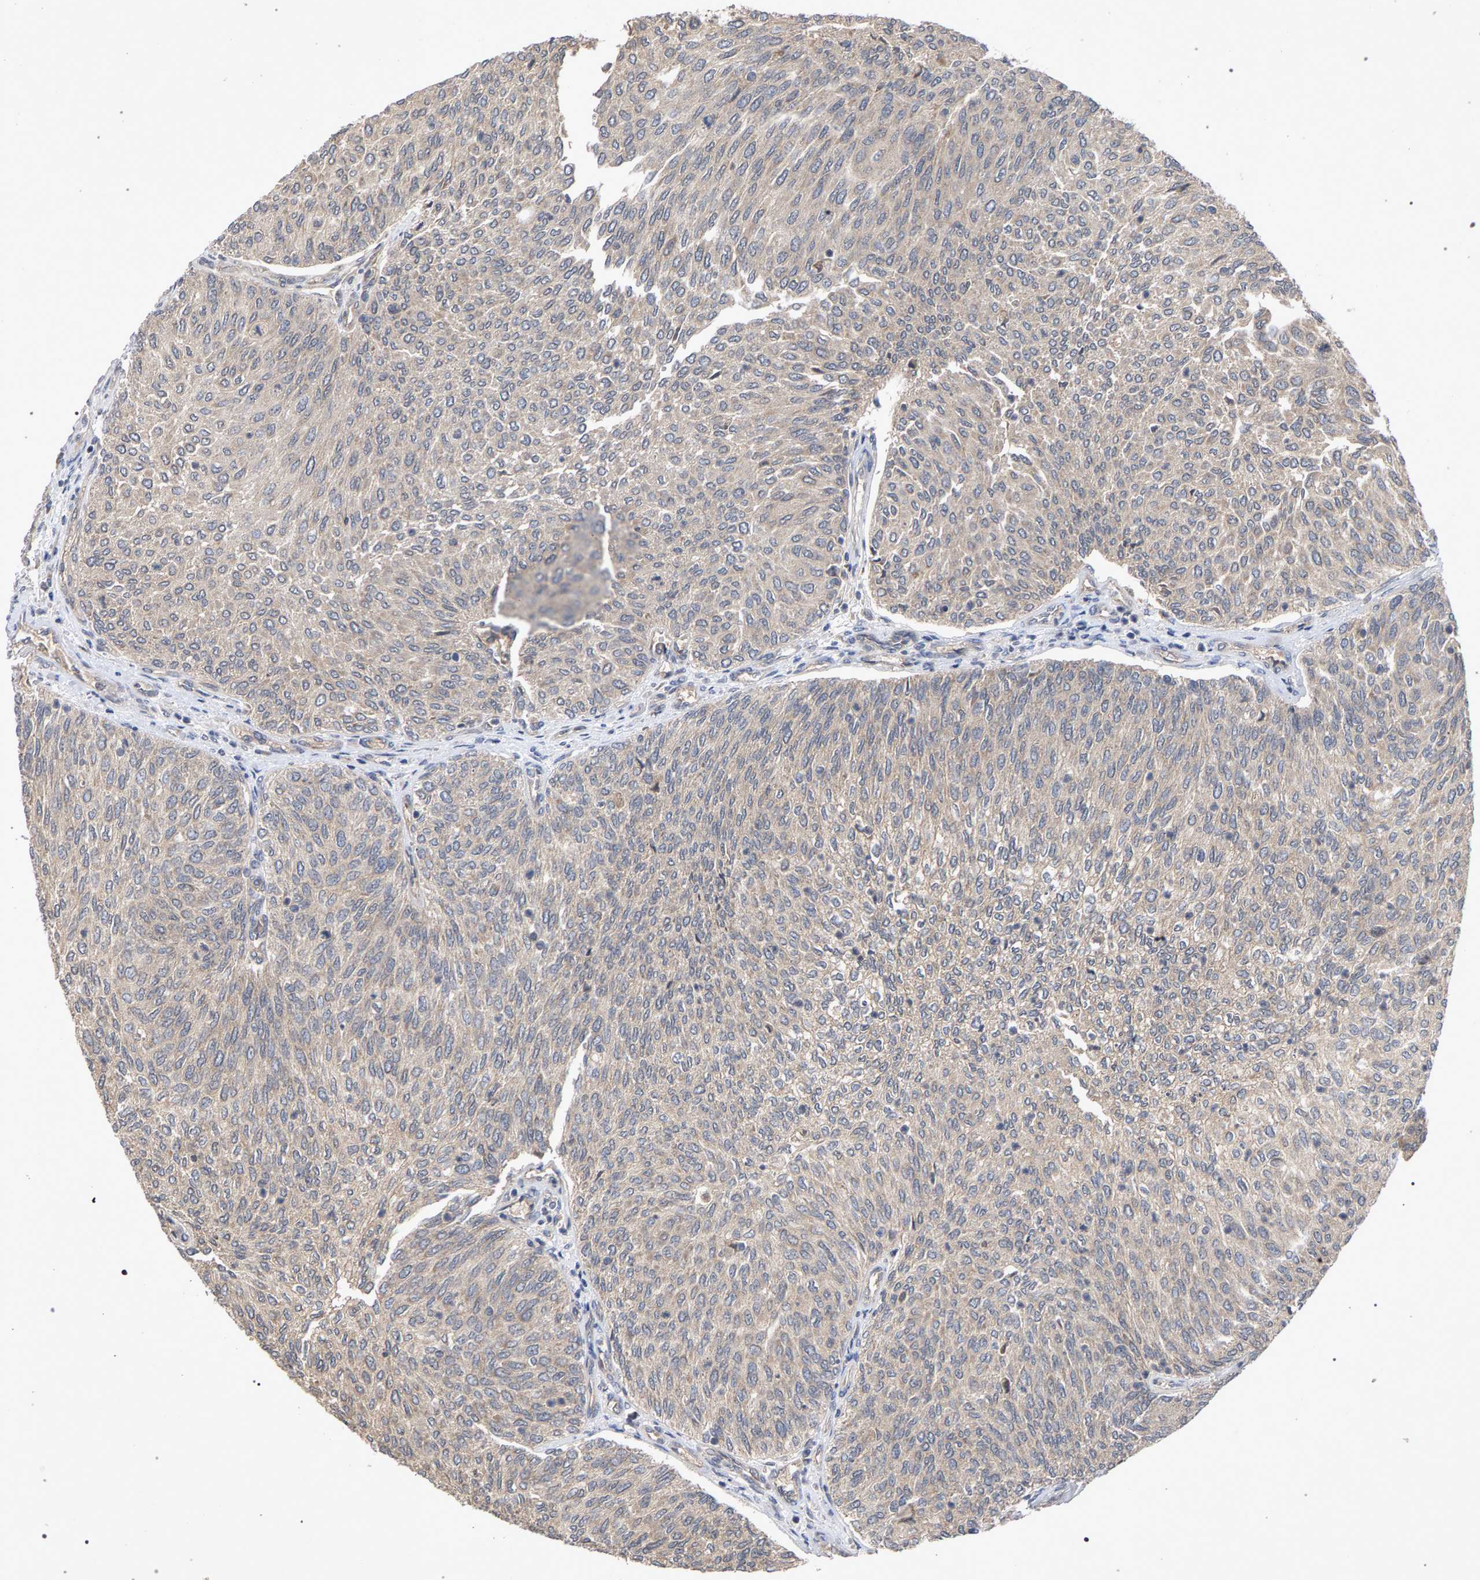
{"staining": {"intensity": "negative", "quantity": "none", "location": "none"}, "tissue": "urothelial cancer", "cell_type": "Tumor cells", "image_type": "cancer", "snomed": [{"axis": "morphology", "description": "Urothelial carcinoma, Low grade"}, {"axis": "topography", "description": "Urinary bladder"}], "caption": "Immunohistochemical staining of urothelial carcinoma (low-grade) exhibits no significant staining in tumor cells.", "gene": "SLC4A4", "patient": {"sex": "female", "age": 79}}